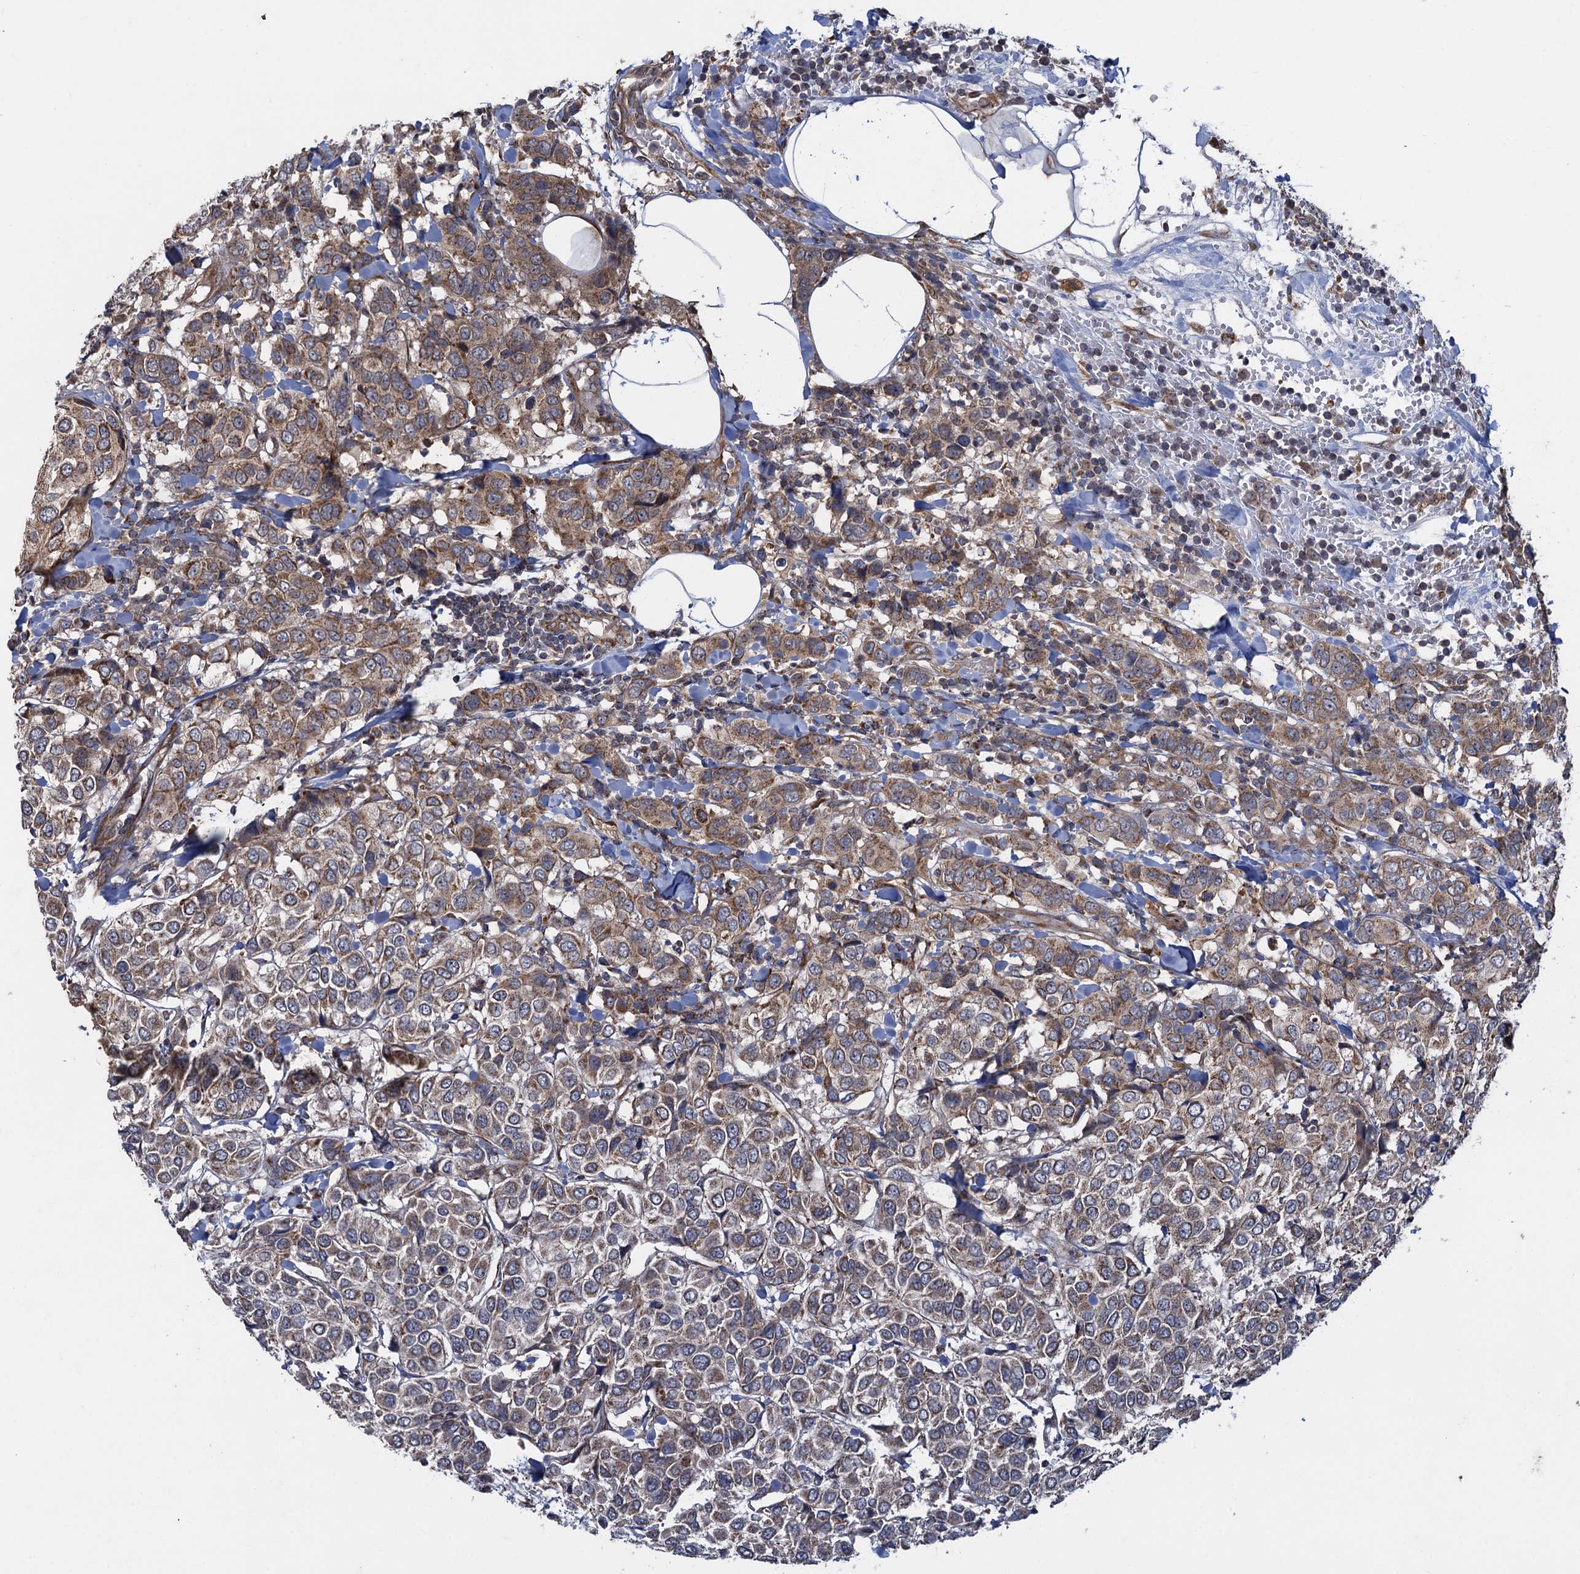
{"staining": {"intensity": "moderate", "quantity": ">75%", "location": "cytoplasmic/membranous"}, "tissue": "breast cancer", "cell_type": "Tumor cells", "image_type": "cancer", "snomed": [{"axis": "morphology", "description": "Duct carcinoma"}, {"axis": "topography", "description": "Breast"}], "caption": "Breast intraductal carcinoma stained with a brown dye demonstrates moderate cytoplasmic/membranous positive positivity in about >75% of tumor cells.", "gene": "HAUS1", "patient": {"sex": "female", "age": 55}}